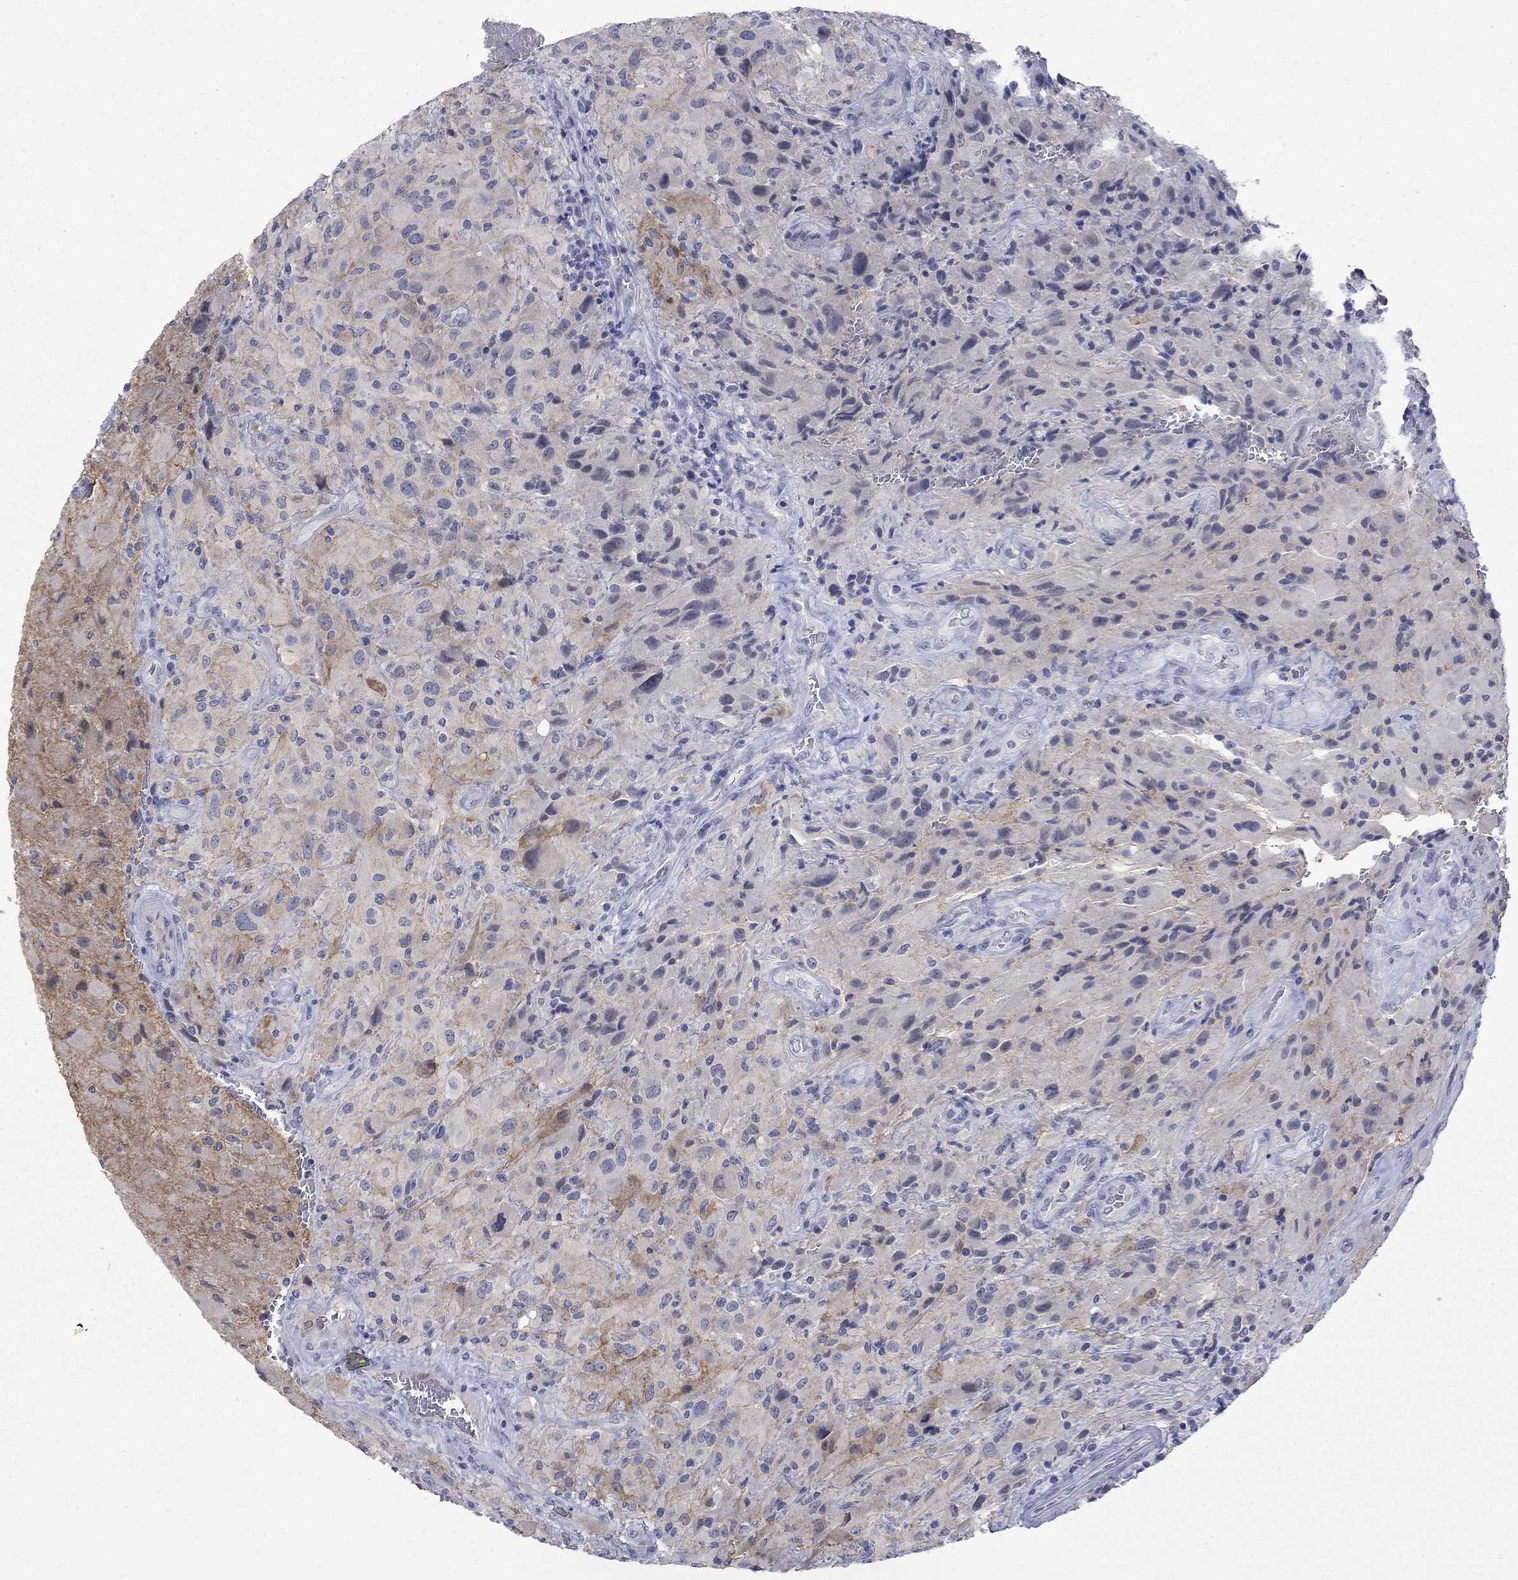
{"staining": {"intensity": "negative", "quantity": "none", "location": "none"}, "tissue": "glioma", "cell_type": "Tumor cells", "image_type": "cancer", "snomed": [{"axis": "morphology", "description": "Glioma, malignant, High grade"}, {"axis": "topography", "description": "Cerebral cortex"}], "caption": "Malignant high-grade glioma was stained to show a protein in brown. There is no significant expression in tumor cells. Brightfield microscopy of immunohistochemistry stained with DAB (3,3'-diaminobenzidine) (brown) and hematoxylin (blue), captured at high magnification.", "gene": "CTNND2", "patient": {"sex": "male", "age": 35}}